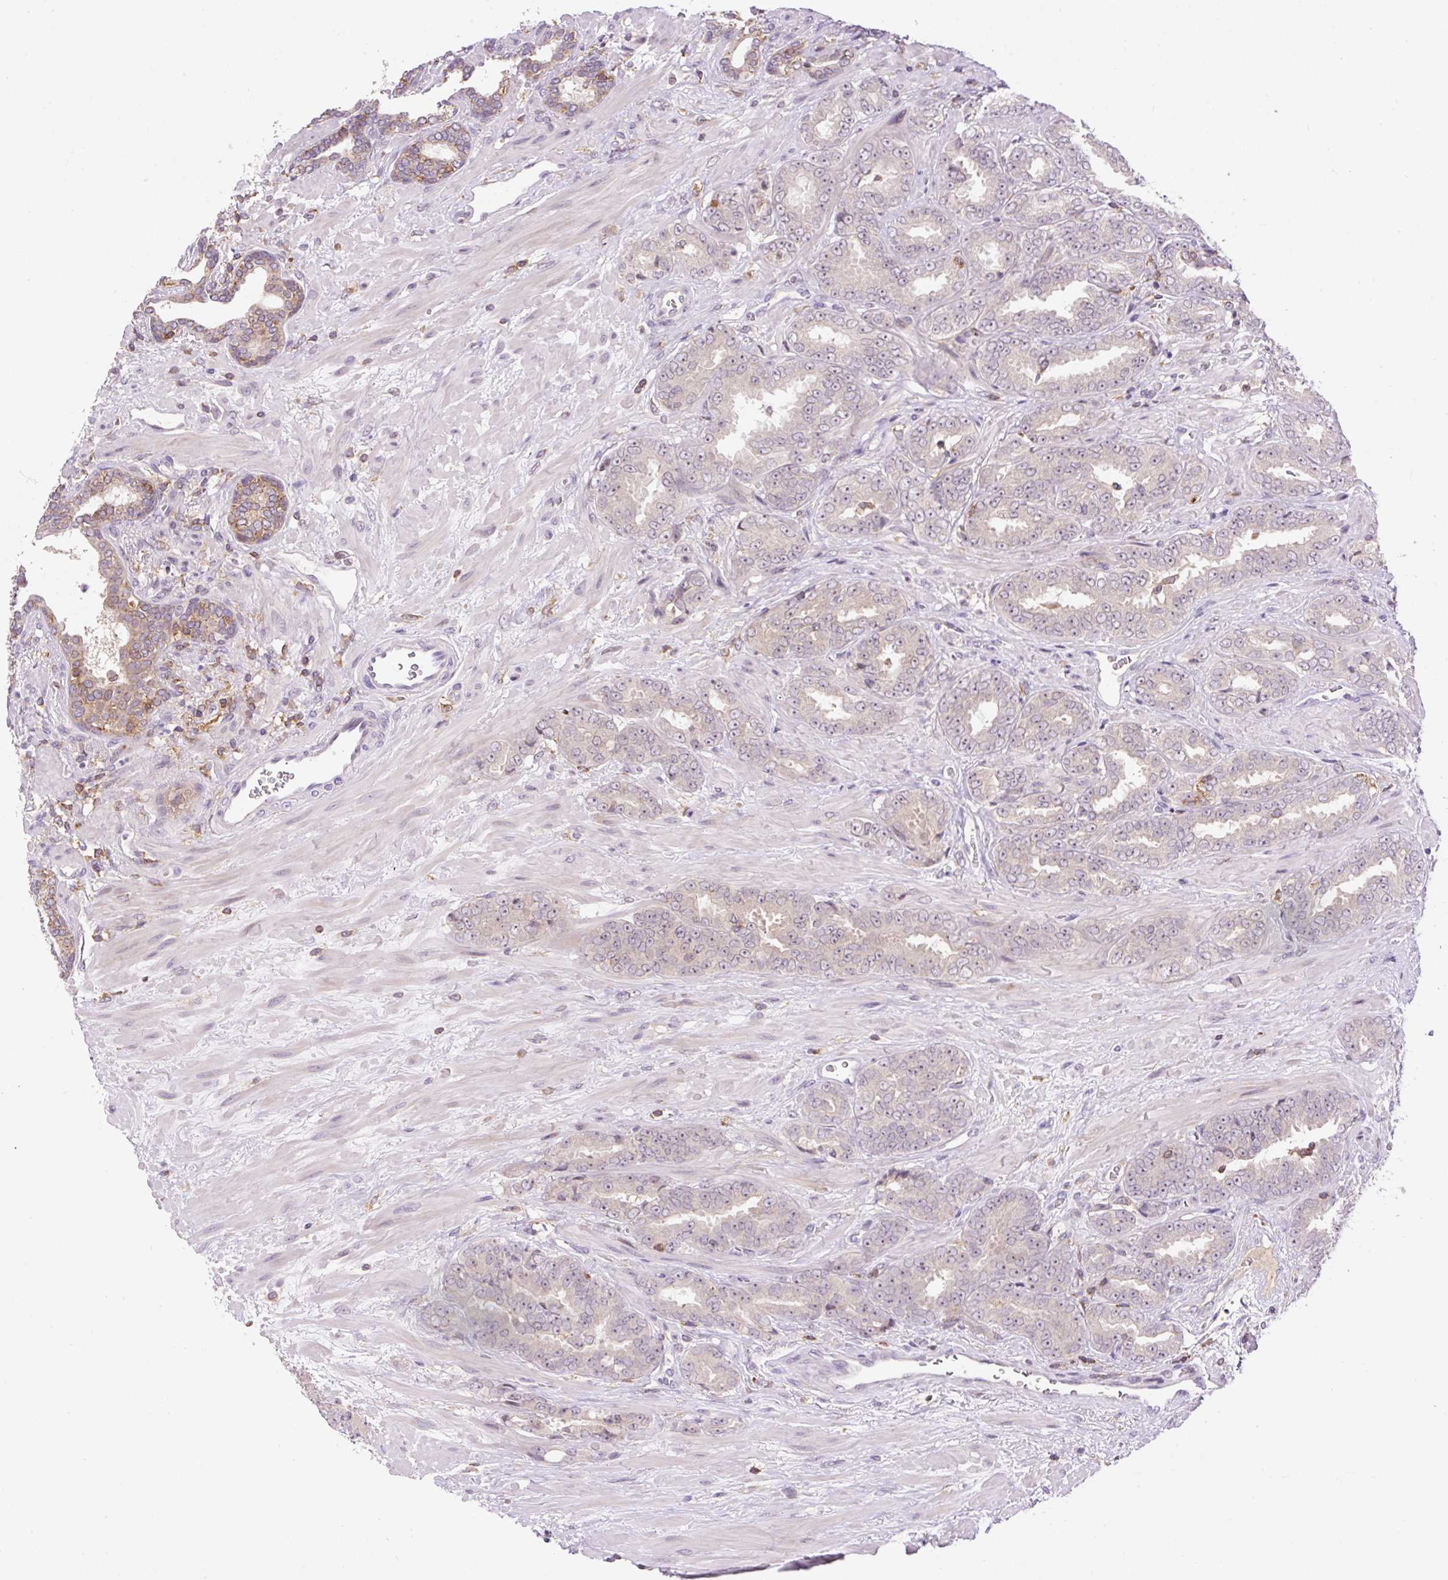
{"staining": {"intensity": "weak", "quantity": "<25%", "location": "cytoplasmic/membranous"}, "tissue": "prostate cancer", "cell_type": "Tumor cells", "image_type": "cancer", "snomed": [{"axis": "morphology", "description": "Adenocarcinoma, High grade"}, {"axis": "topography", "description": "Prostate"}], "caption": "Protein analysis of prostate cancer (adenocarcinoma (high-grade)) reveals no significant staining in tumor cells.", "gene": "CARD11", "patient": {"sex": "male", "age": 72}}